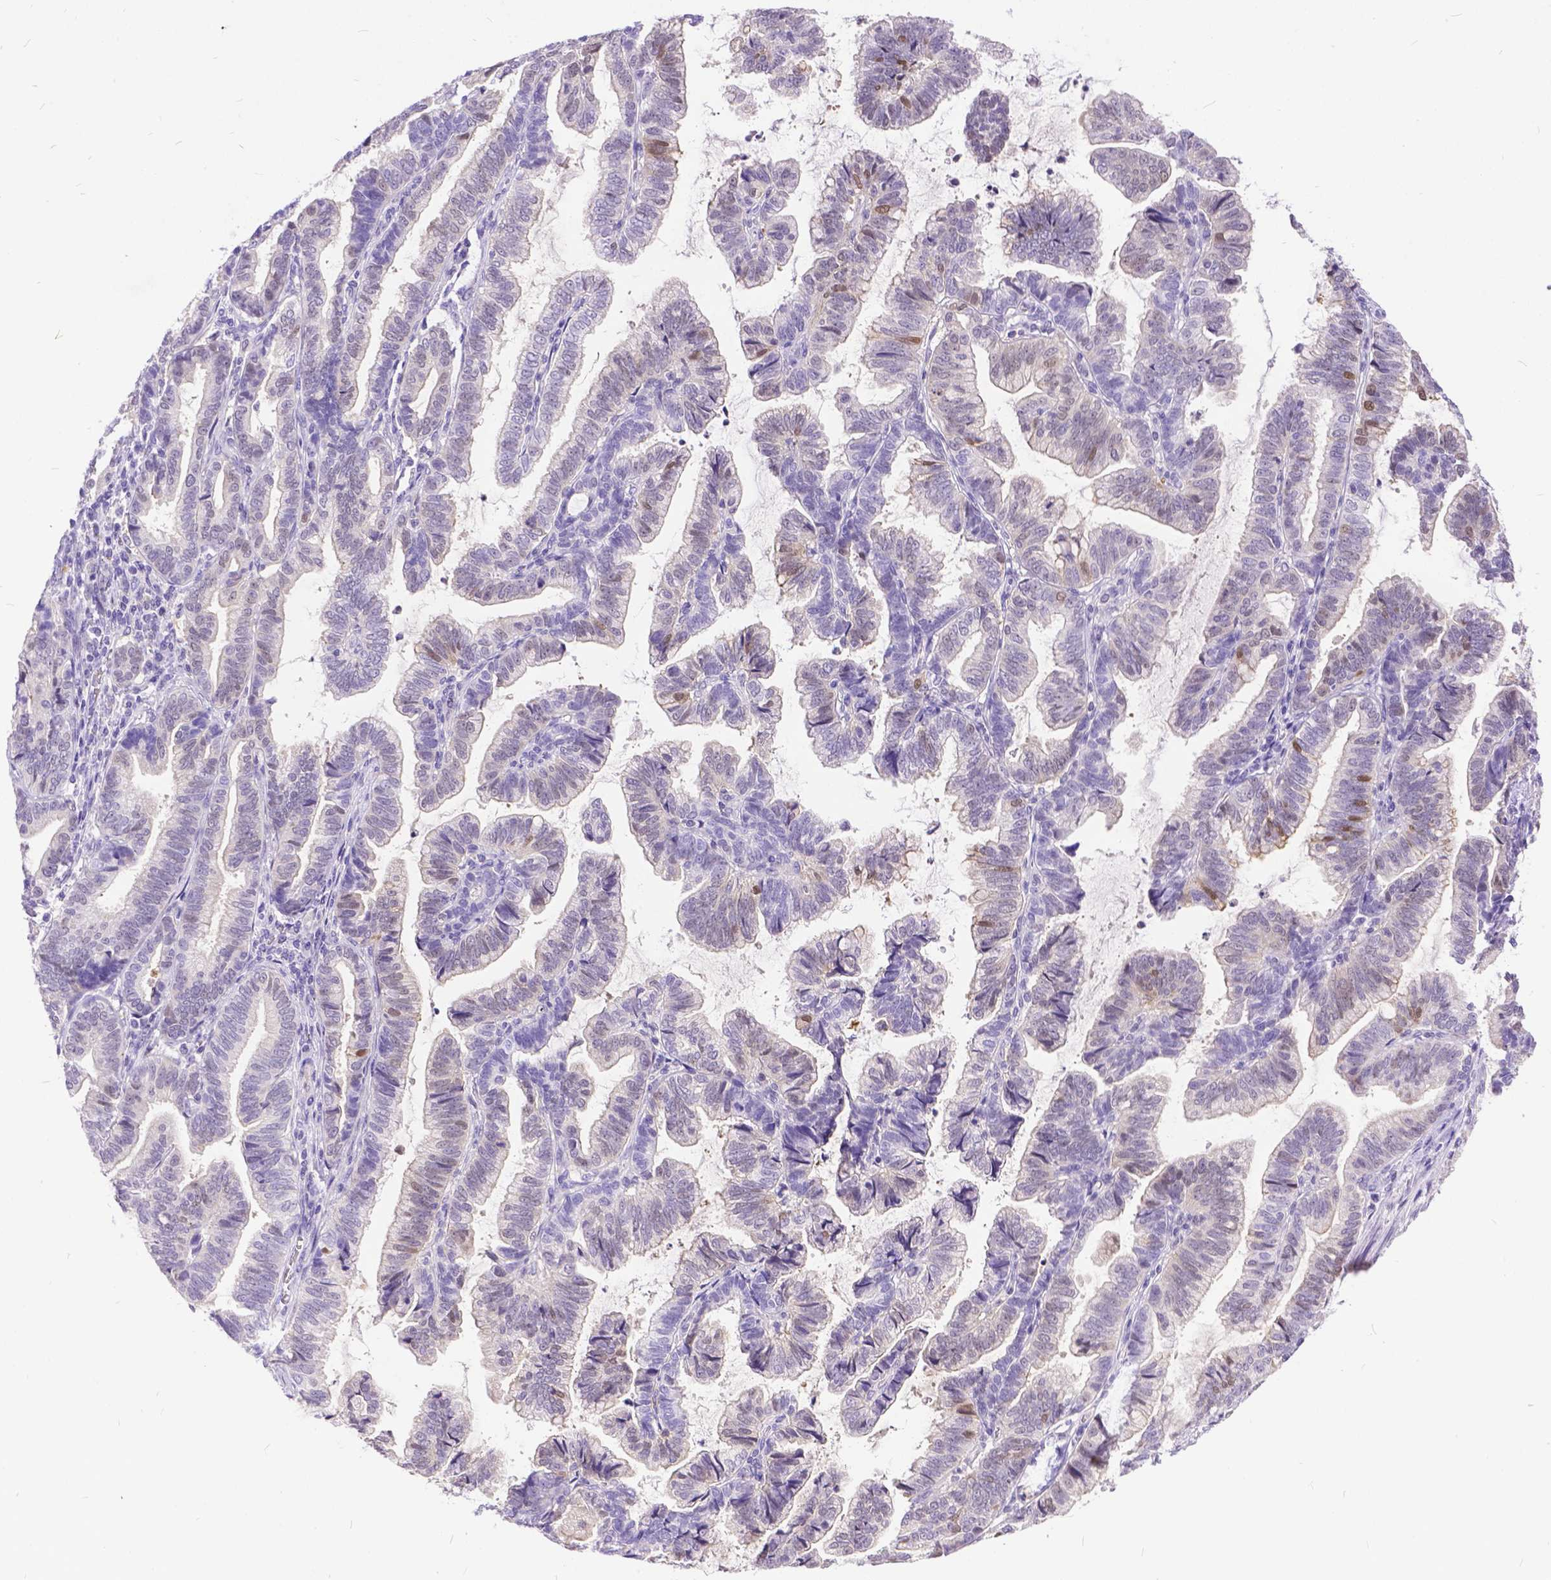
{"staining": {"intensity": "weak", "quantity": "<25%", "location": "nuclear"}, "tissue": "stomach cancer", "cell_type": "Tumor cells", "image_type": "cancer", "snomed": [{"axis": "morphology", "description": "Adenocarcinoma, NOS"}, {"axis": "topography", "description": "Stomach"}], "caption": "Tumor cells show no significant staining in stomach cancer (adenocarcinoma). Nuclei are stained in blue.", "gene": "TMEM169", "patient": {"sex": "male", "age": 83}}